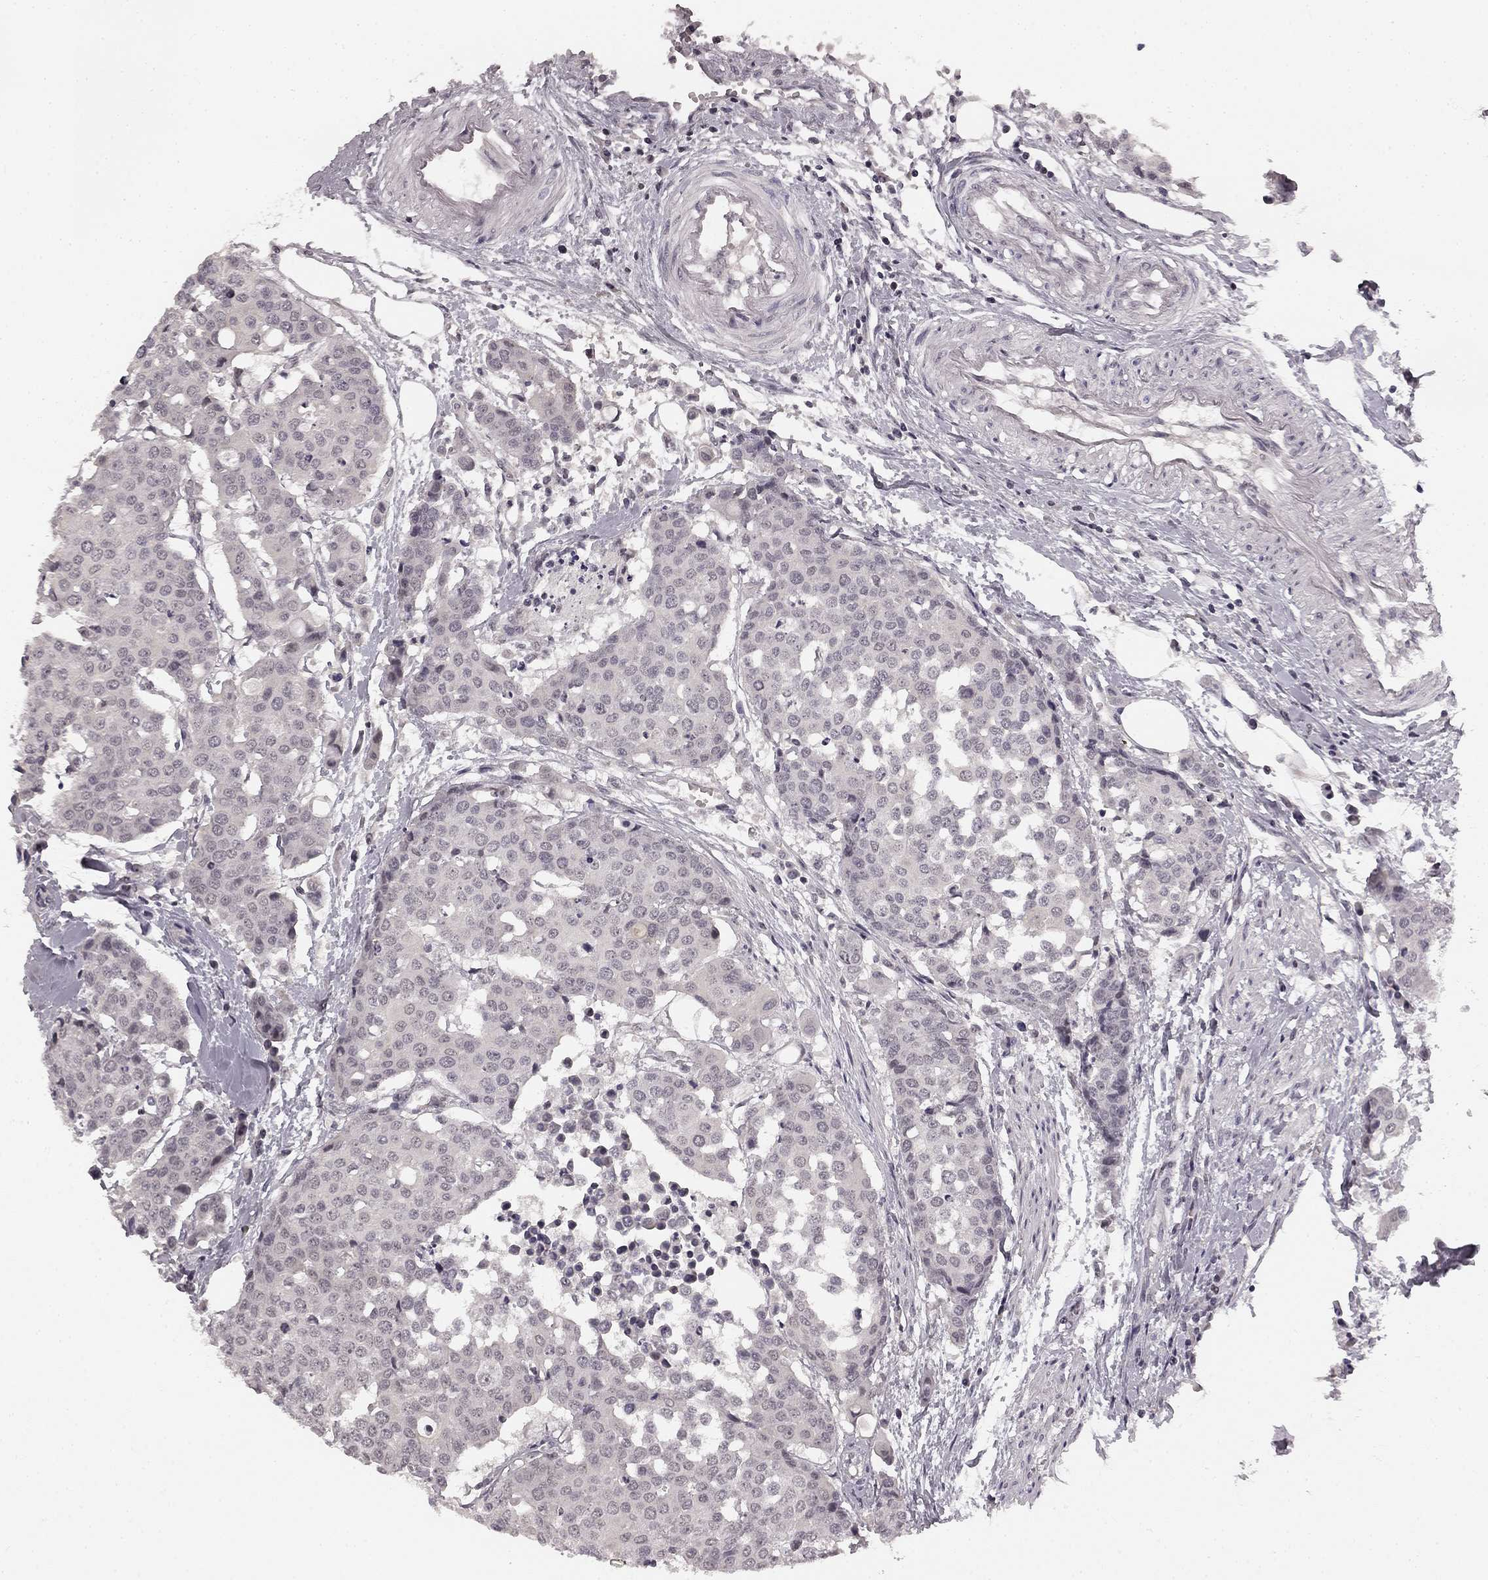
{"staining": {"intensity": "negative", "quantity": "none", "location": "none"}, "tissue": "carcinoid", "cell_type": "Tumor cells", "image_type": "cancer", "snomed": [{"axis": "morphology", "description": "Carcinoid, malignant, NOS"}, {"axis": "topography", "description": "Colon"}], "caption": "High power microscopy histopathology image of an immunohistochemistry (IHC) micrograph of carcinoid (malignant), revealing no significant staining in tumor cells.", "gene": "HCN4", "patient": {"sex": "male", "age": 81}}